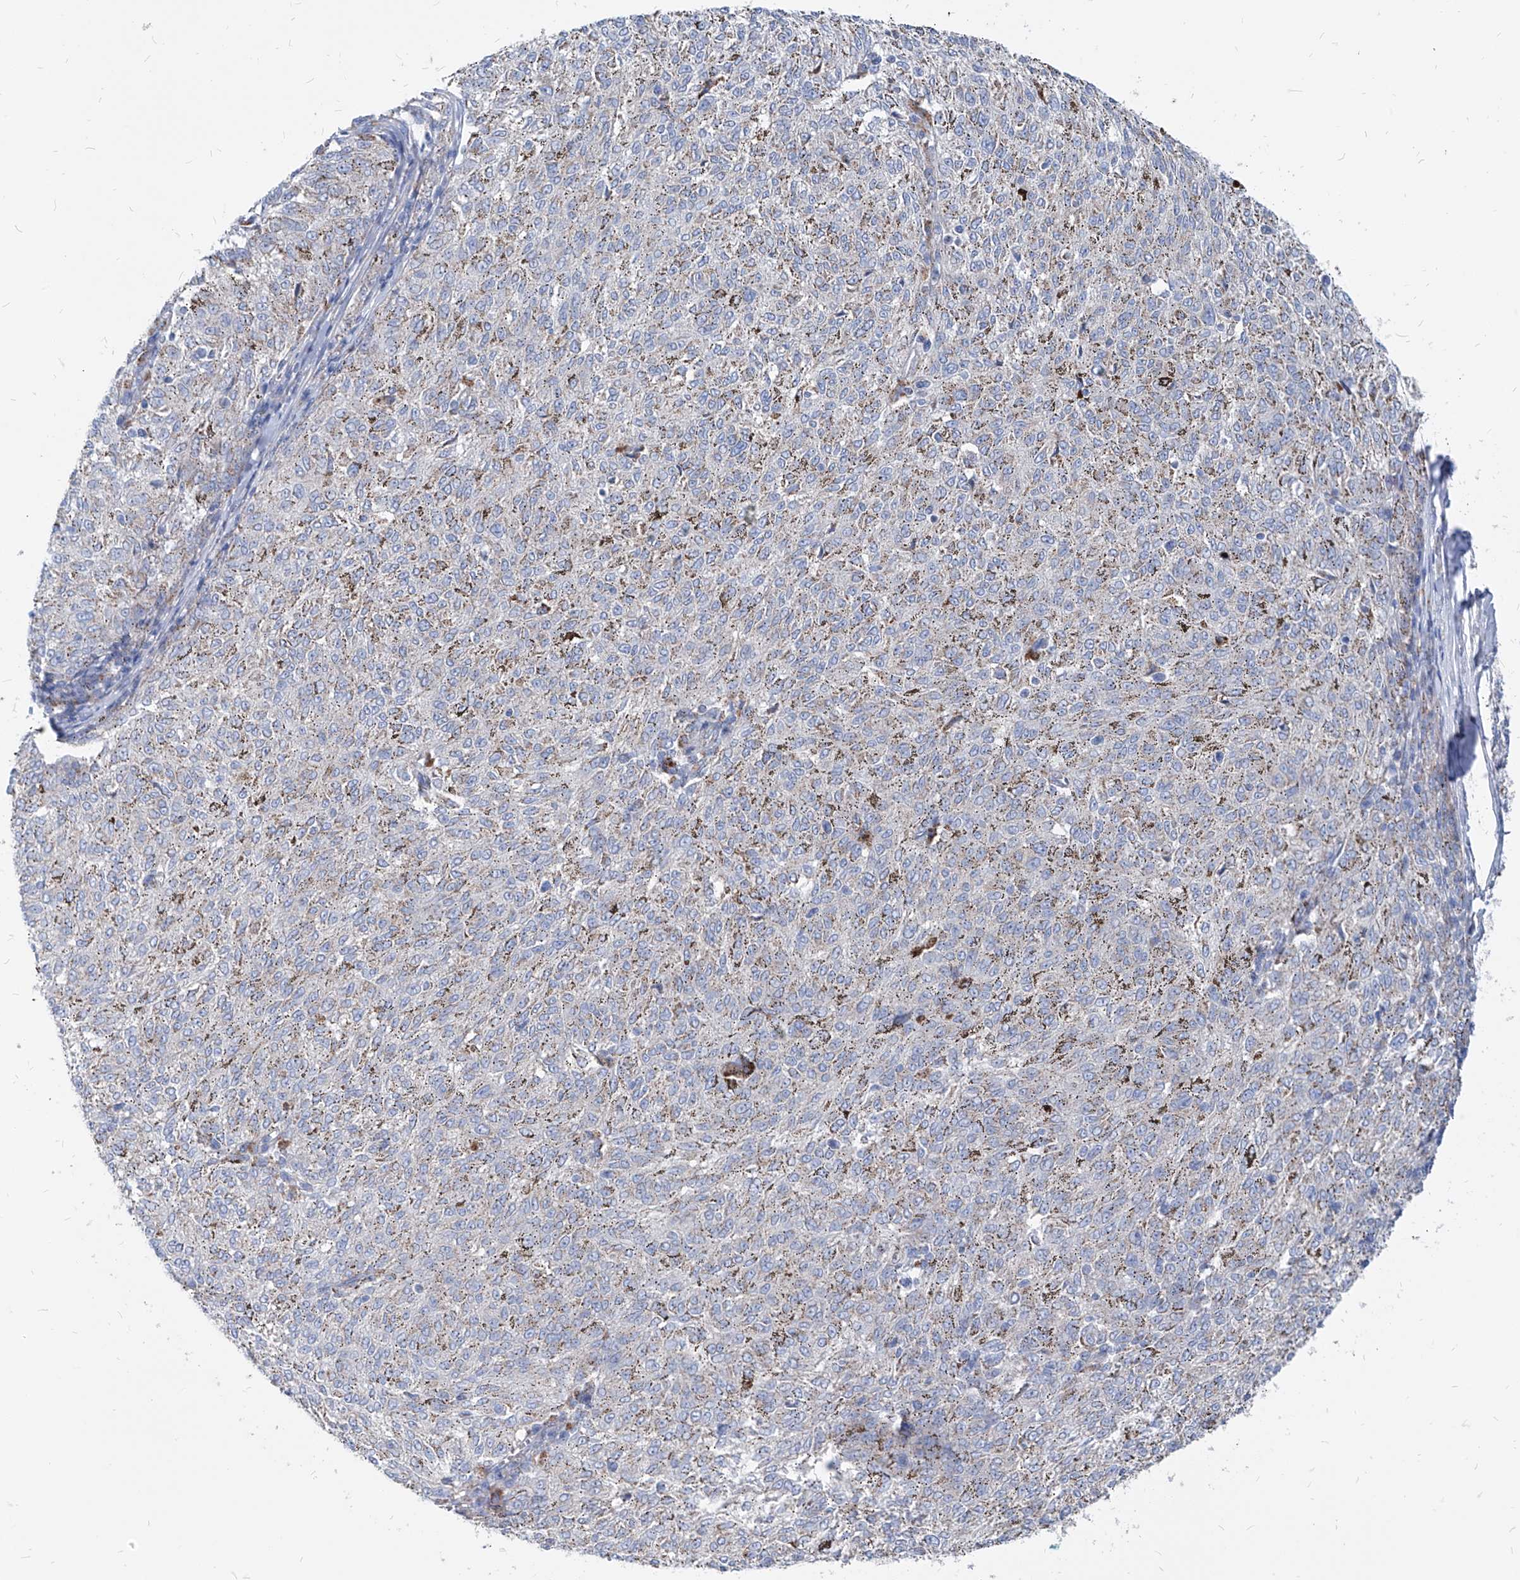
{"staining": {"intensity": "negative", "quantity": "none", "location": "none"}, "tissue": "melanoma", "cell_type": "Tumor cells", "image_type": "cancer", "snomed": [{"axis": "morphology", "description": "Malignant melanoma, NOS"}, {"axis": "topography", "description": "Skin"}], "caption": "Human malignant melanoma stained for a protein using IHC exhibits no expression in tumor cells.", "gene": "AGPS", "patient": {"sex": "female", "age": 72}}